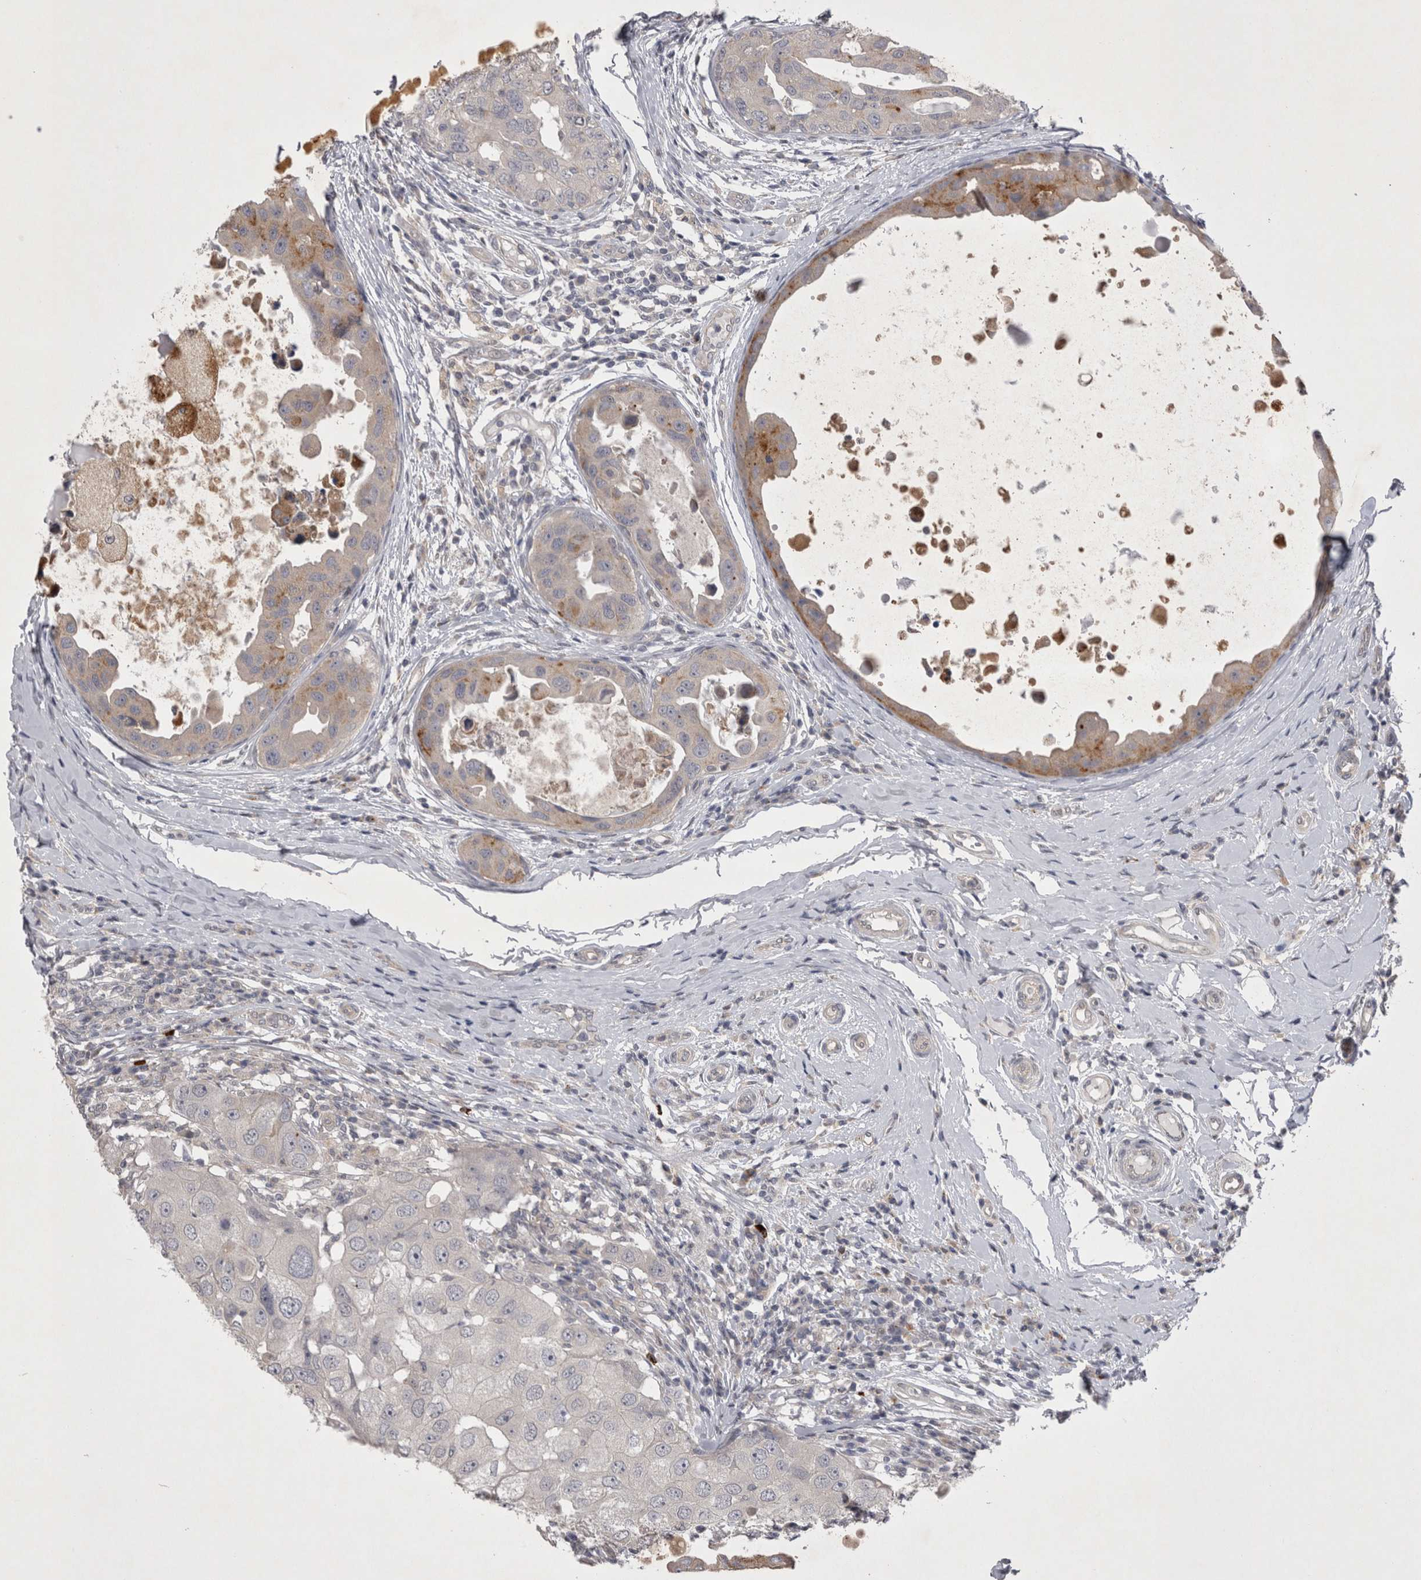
{"staining": {"intensity": "negative", "quantity": "none", "location": "none"}, "tissue": "breast cancer", "cell_type": "Tumor cells", "image_type": "cancer", "snomed": [{"axis": "morphology", "description": "Duct carcinoma"}, {"axis": "topography", "description": "Breast"}], "caption": "Human breast cancer (infiltrating ductal carcinoma) stained for a protein using IHC demonstrates no positivity in tumor cells.", "gene": "CTBS", "patient": {"sex": "female", "age": 27}}